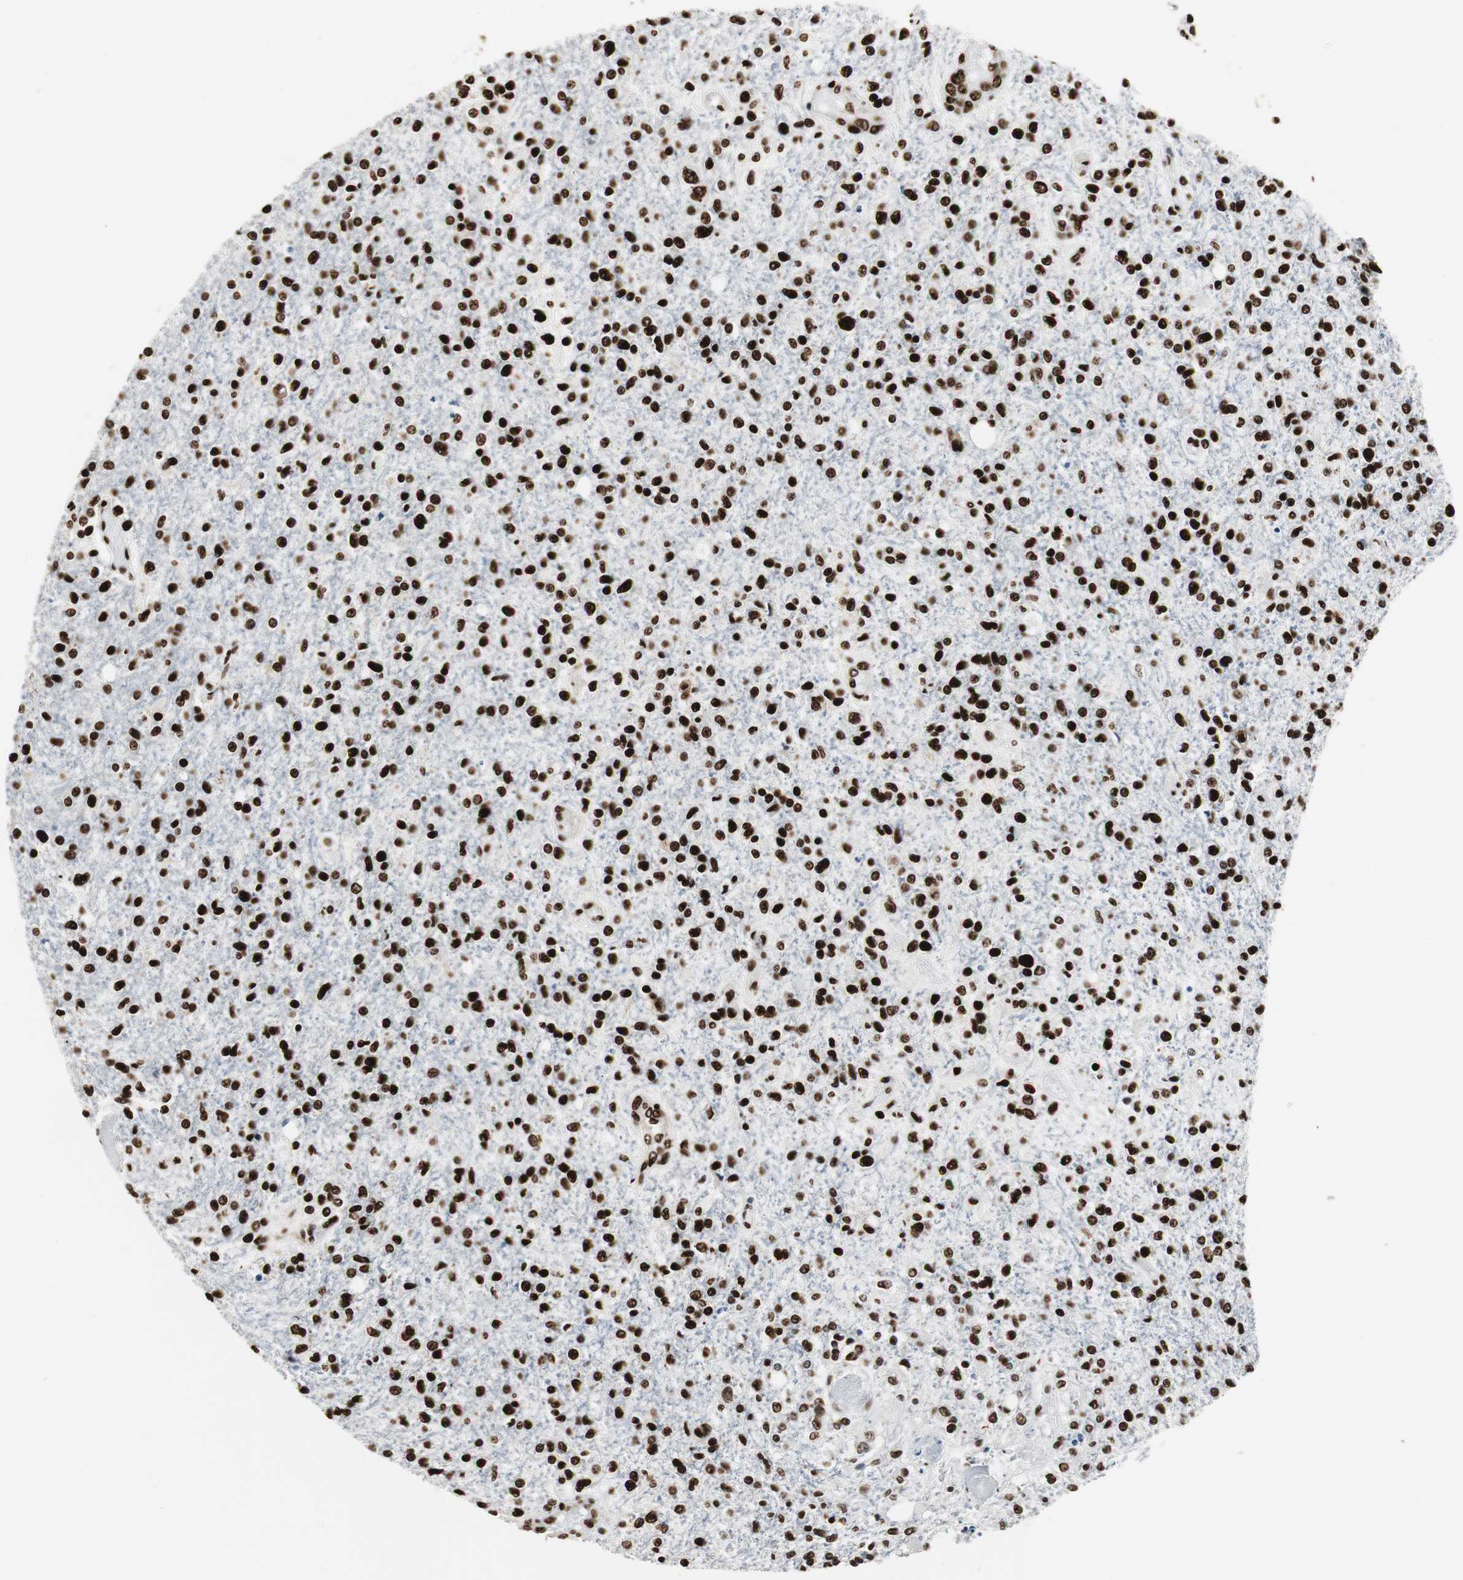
{"staining": {"intensity": "strong", "quantity": ">75%", "location": "nuclear"}, "tissue": "glioma", "cell_type": "Tumor cells", "image_type": "cancer", "snomed": [{"axis": "morphology", "description": "Glioma, malignant, High grade"}, {"axis": "topography", "description": "Cerebral cortex"}], "caption": "High-power microscopy captured an IHC image of glioma, revealing strong nuclear positivity in about >75% of tumor cells.", "gene": "MTA2", "patient": {"sex": "male", "age": 76}}